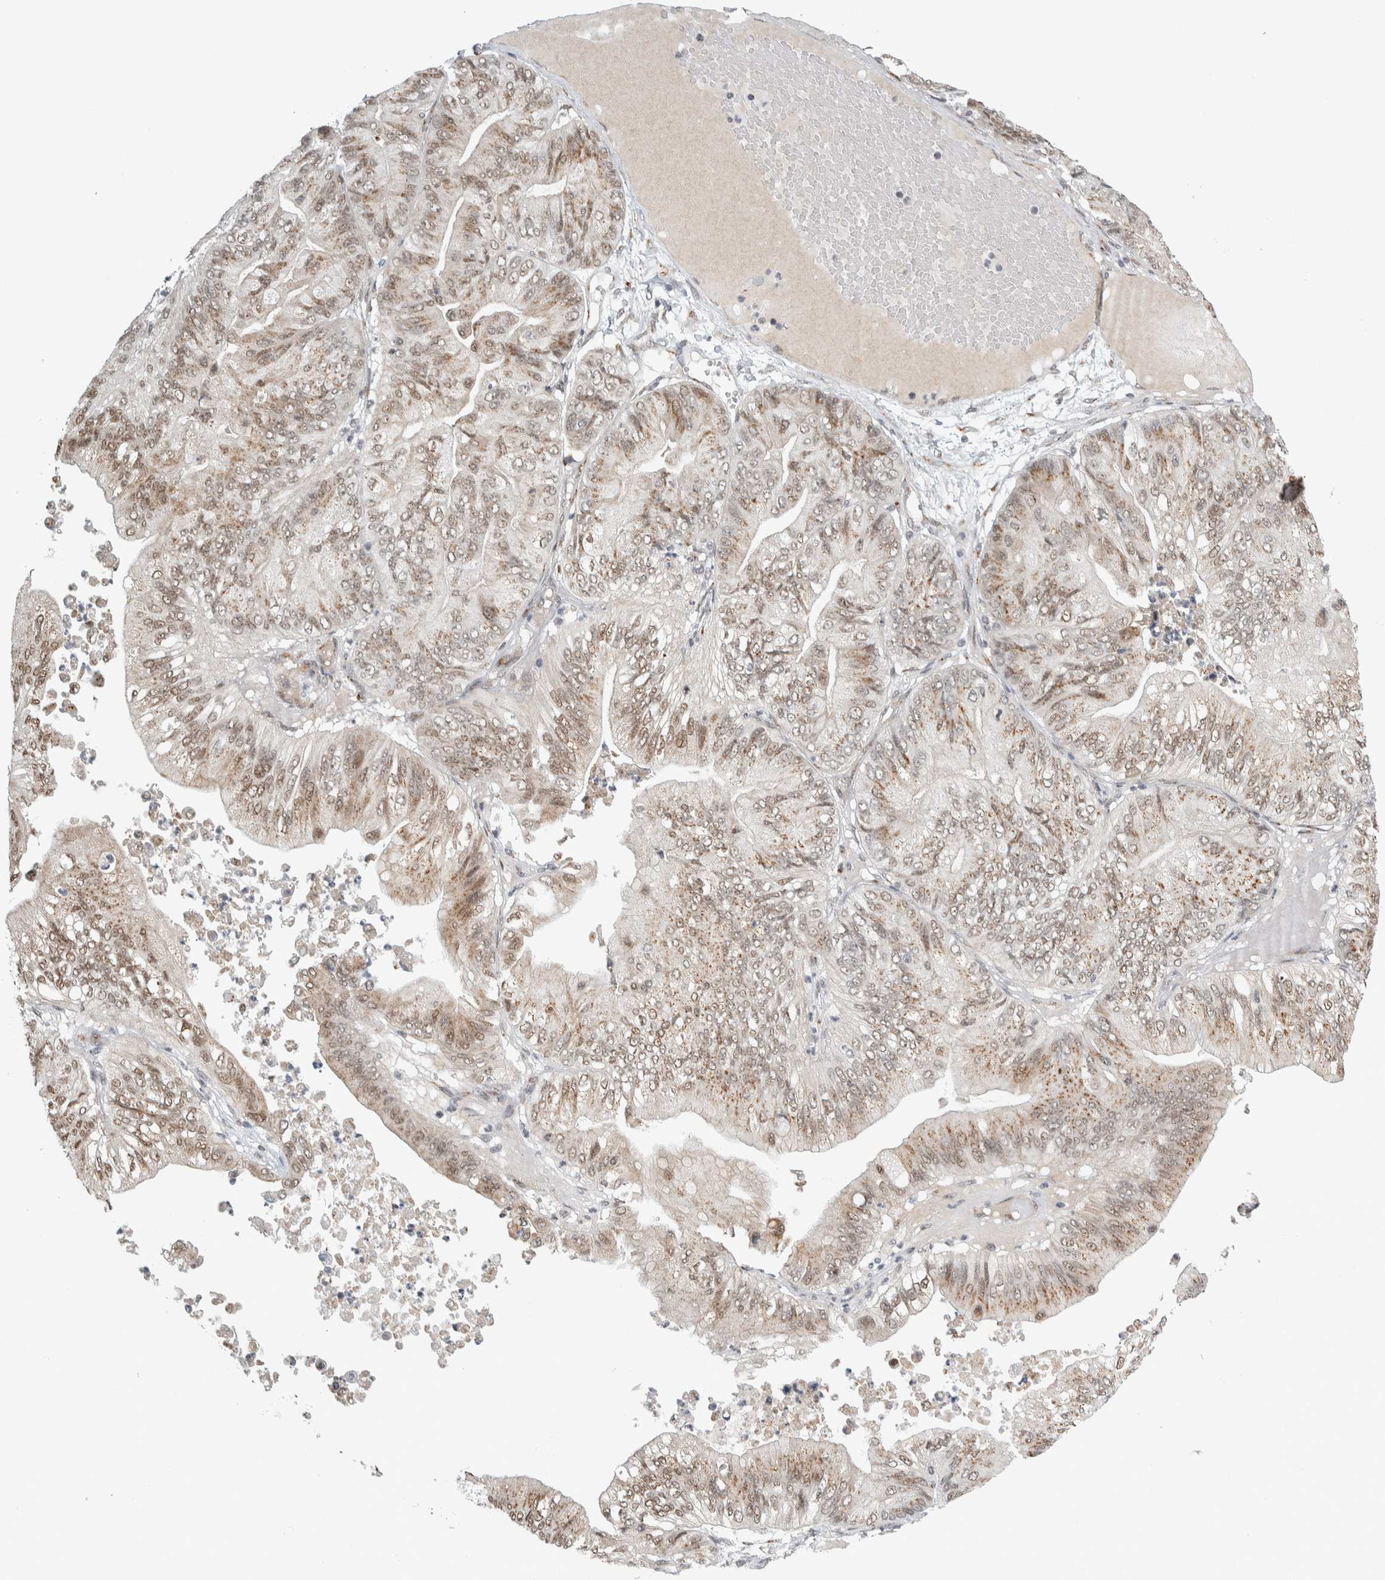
{"staining": {"intensity": "weak", "quantity": ">75%", "location": "cytoplasmic/membranous,nuclear"}, "tissue": "ovarian cancer", "cell_type": "Tumor cells", "image_type": "cancer", "snomed": [{"axis": "morphology", "description": "Cystadenocarcinoma, mucinous, NOS"}, {"axis": "topography", "description": "Ovary"}], "caption": "A histopathology image of human ovarian mucinous cystadenocarcinoma stained for a protein exhibits weak cytoplasmic/membranous and nuclear brown staining in tumor cells. (DAB (3,3'-diaminobenzidine) IHC with brightfield microscopy, high magnification).", "gene": "ZMYND8", "patient": {"sex": "female", "age": 61}}